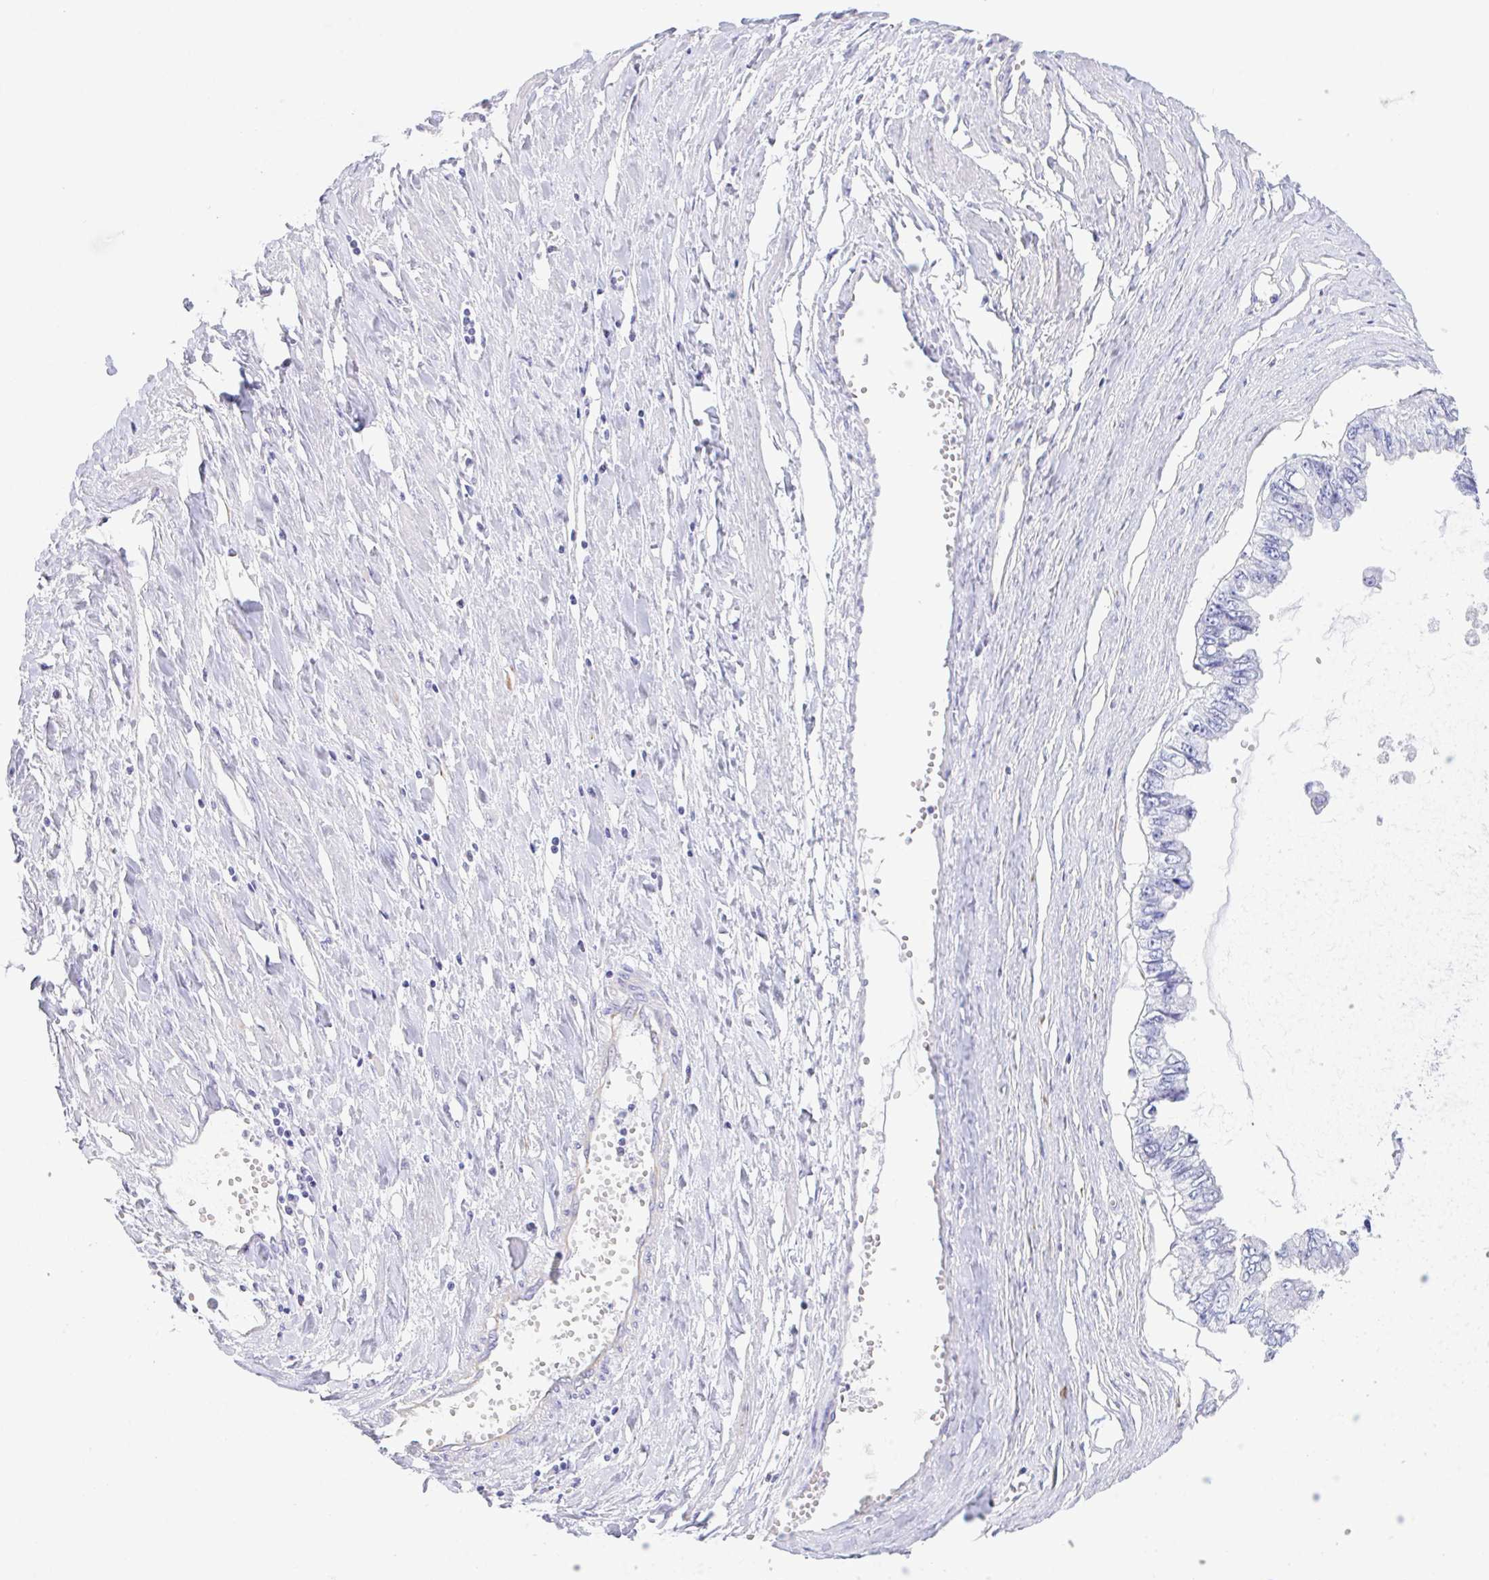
{"staining": {"intensity": "negative", "quantity": "none", "location": "none"}, "tissue": "ovarian cancer", "cell_type": "Tumor cells", "image_type": "cancer", "snomed": [{"axis": "morphology", "description": "Cystadenocarcinoma, mucinous, NOS"}, {"axis": "topography", "description": "Ovary"}], "caption": "Immunohistochemical staining of ovarian cancer (mucinous cystadenocarcinoma) exhibits no significant expression in tumor cells.", "gene": "NDUFAF8", "patient": {"sex": "female", "age": 72}}